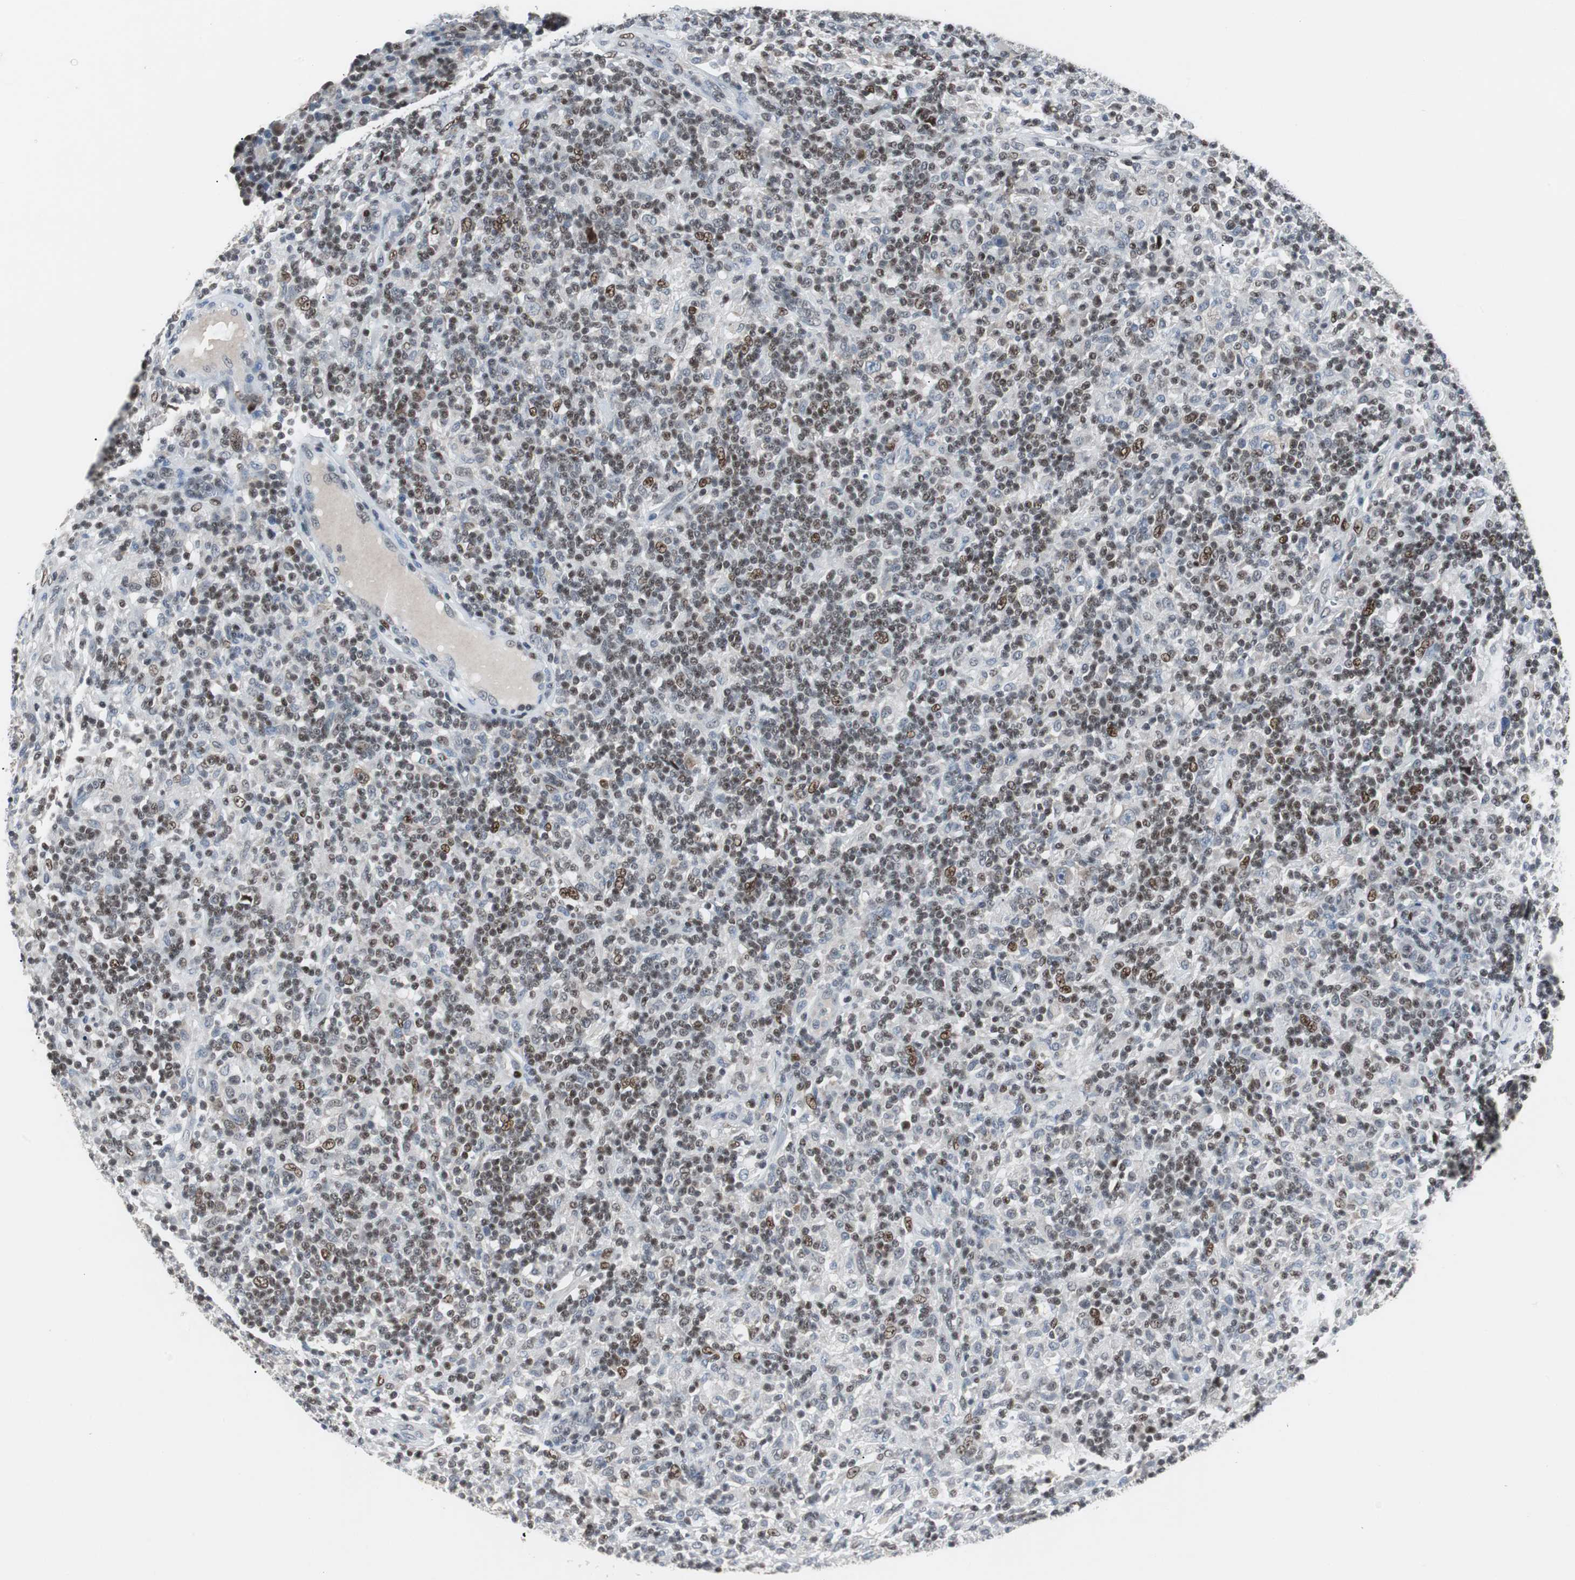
{"staining": {"intensity": "weak", "quantity": "25%-75%", "location": "cytoplasmic/membranous"}, "tissue": "lymphoma", "cell_type": "Tumor cells", "image_type": "cancer", "snomed": [{"axis": "morphology", "description": "Hodgkin's disease, NOS"}, {"axis": "topography", "description": "Lymph node"}], "caption": "Immunohistochemistry (DAB) staining of human Hodgkin's disease shows weak cytoplasmic/membranous protein staining in about 25%-75% of tumor cells.", "gene": "ZHX2", "patient": {"sex": "male", "age": 70}}